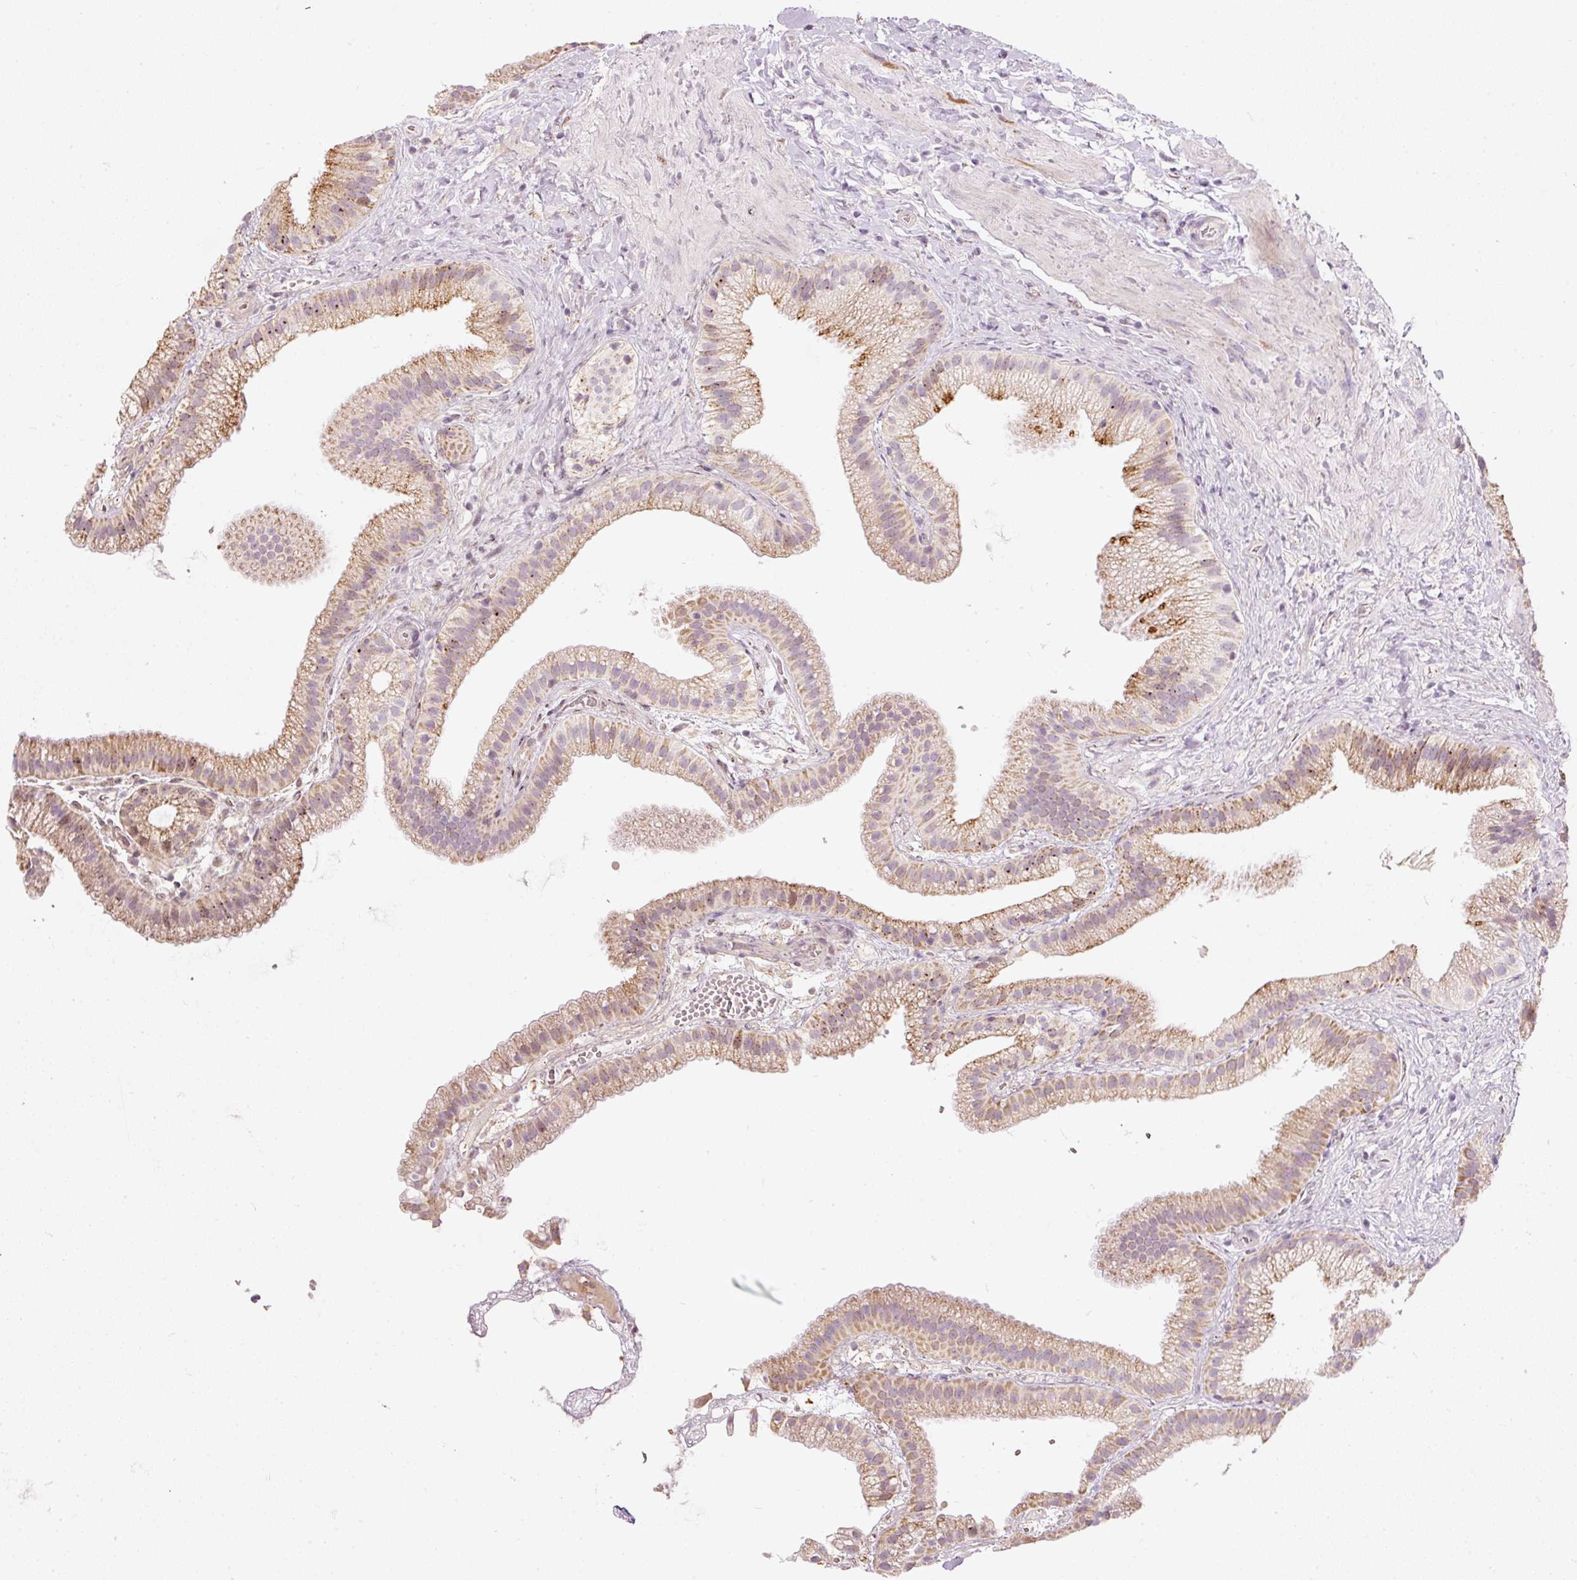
{"staining": {"intensity": "moderate", "quantity": "<25%", "location": "cytoplasmic/membranous"}, "tissue": "gallbladder", "cell_type": "Glandular cells", "image_type": "normal", "snomed": [{"axis": "morphology", "description": "Normal tissue, NOS"}, {"axis": "topography", "description": "Gallbladder"}], "caption": "High-power microscopy captured an immunohistochemistry (IHC) image of unremarkable gallbladder, revealing moderate cytoplasmic/membranous expression in approximately <25% of glandular cells.", "gene": "RNF39", "patient": {"sex": "female", "age": 63}}